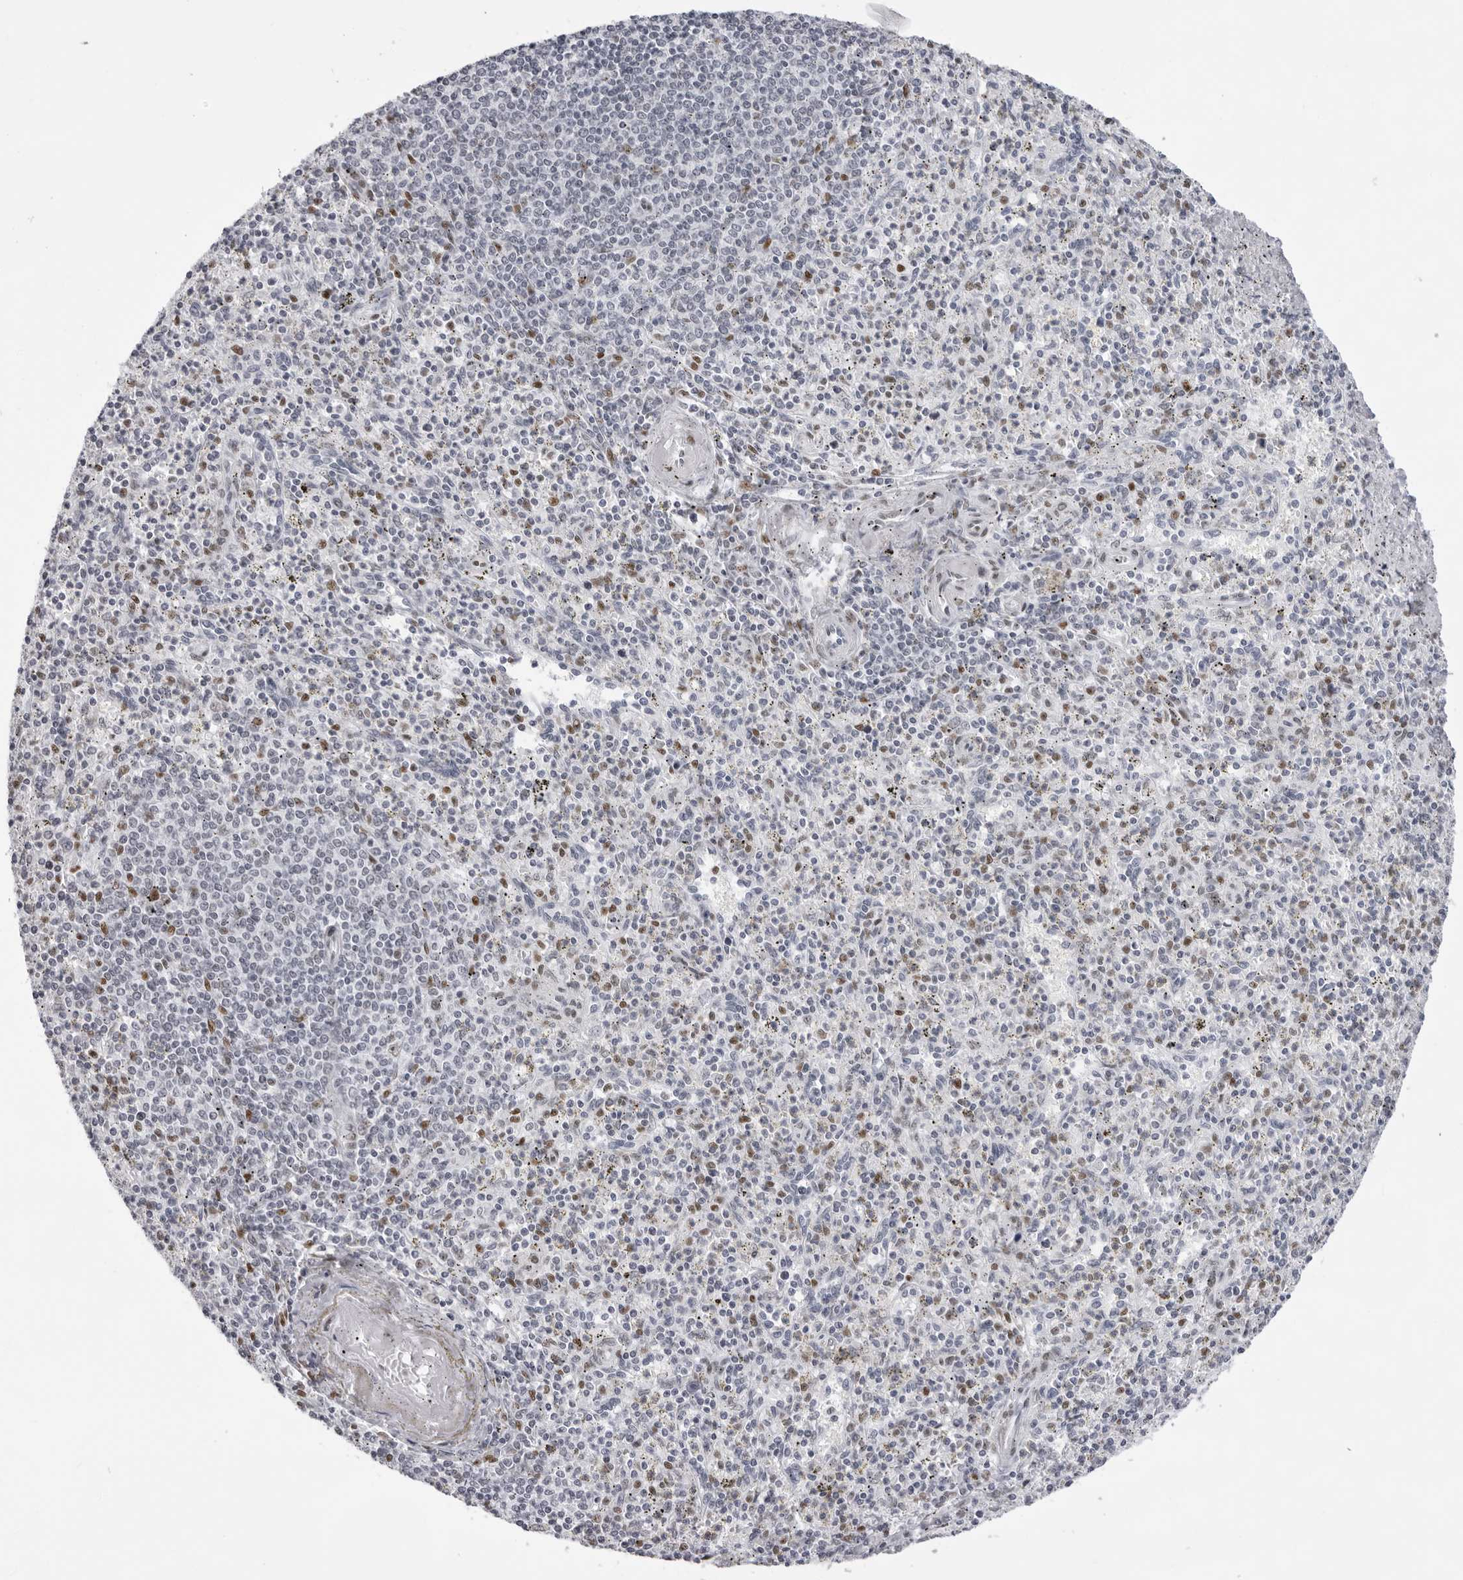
{"staining": {"intensity": "moderate", "quantity": "<25%", "location": "nuclear"}, "tissue": "spleen", "cell_type": "Cells in red pulp", "image_type": "normal", "snomed": [{"axis": "morphology", "description": "Normal tissue, NOS"}, {"axis": "topography", "description": "Spleen"}], "caption": "Moderate nuclear protein positivity is identified in approximately <25% of cells in red pulp in spleen.", "gene": "IRF2BP2", "patient": {"sex": "male", "age": 72}}